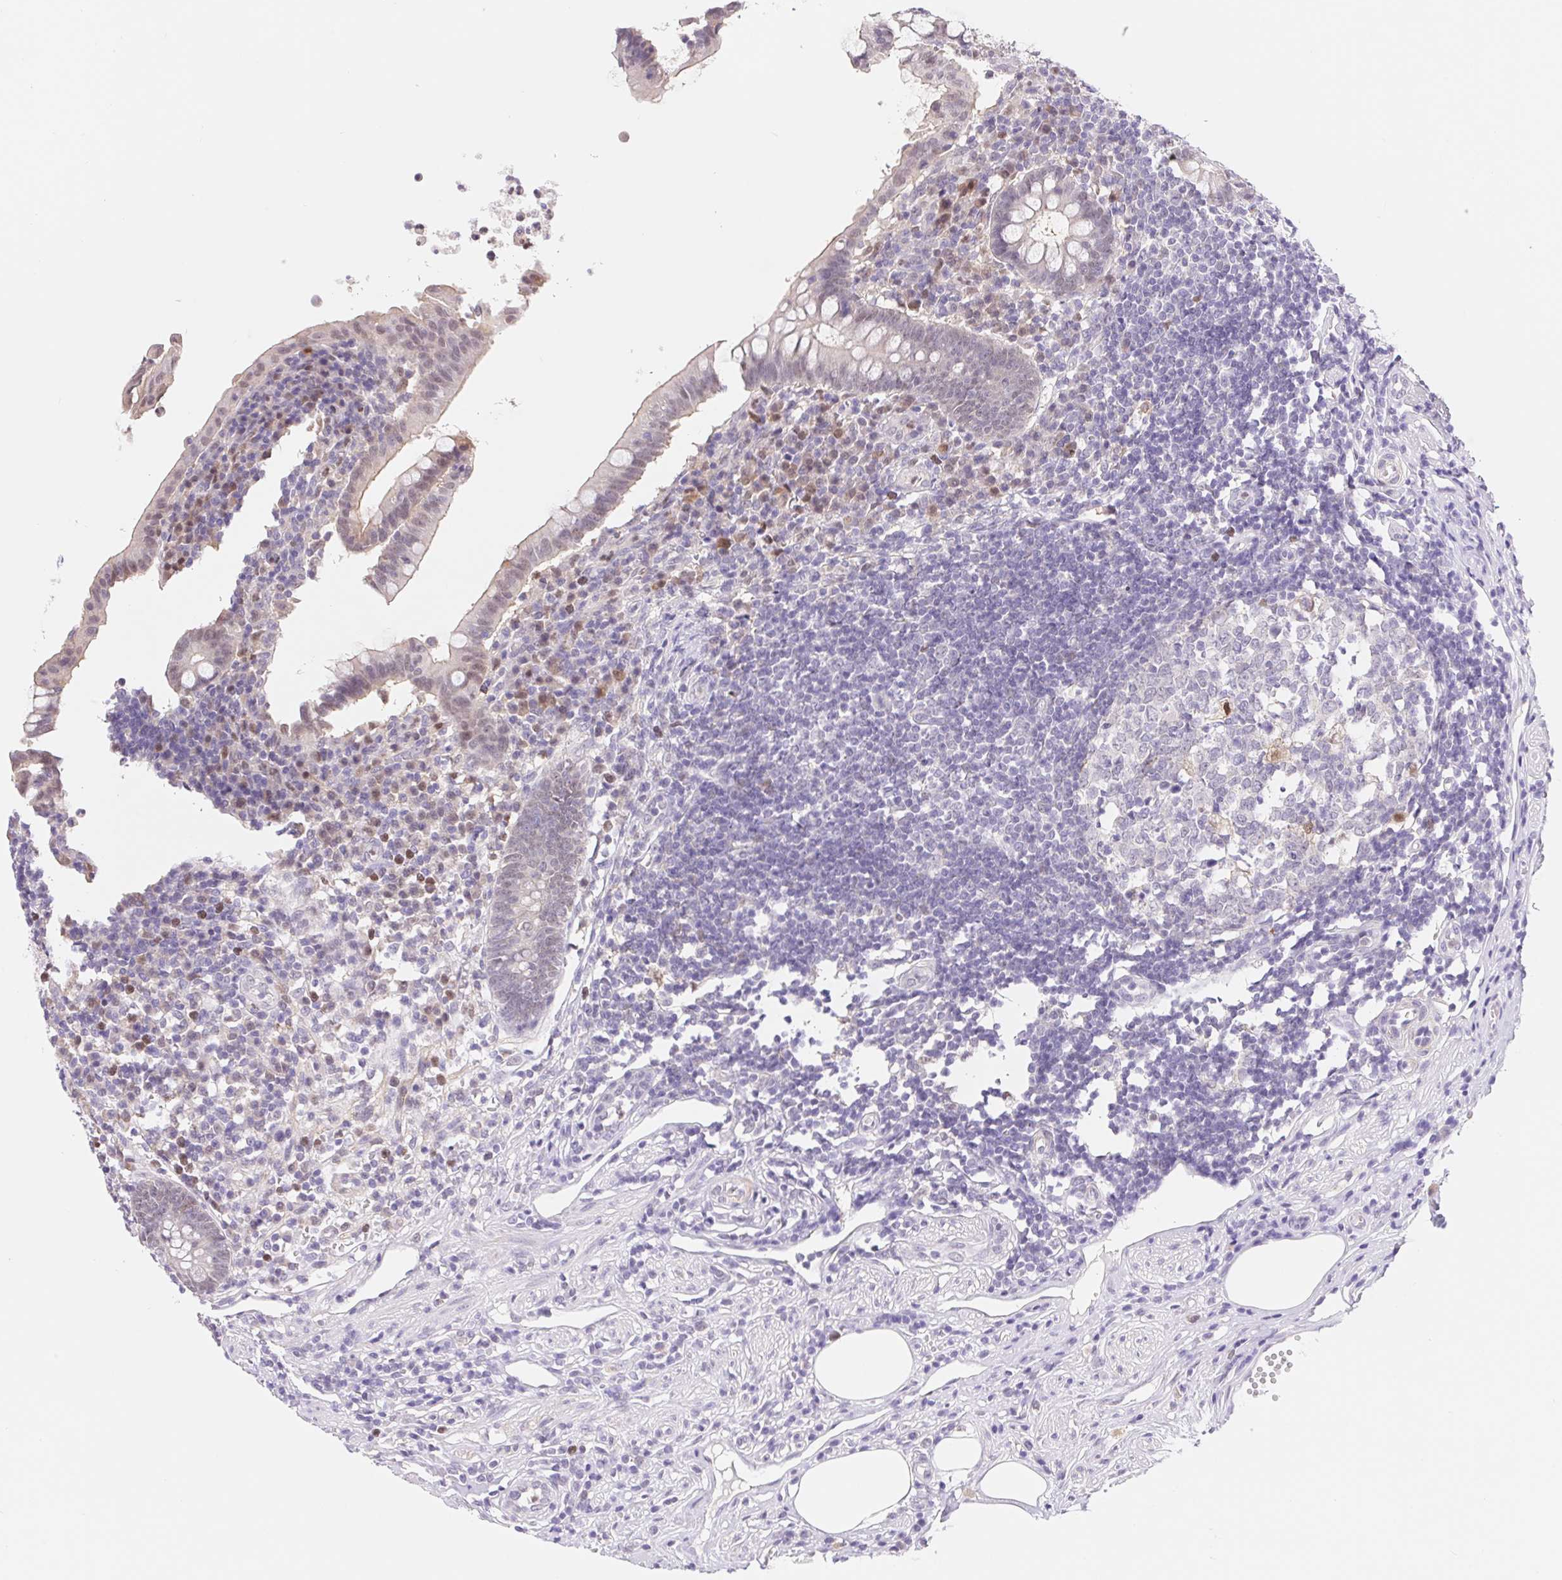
{"staining": {"intensity": "weak", "quantity": "<25%", "location": "nuclear"}, "tissue": "appendix", "cell_type": "Glandular cells", "image_type": "normal", "snomed": [{"axis": "morphology", "description": "Normal tissue, NOS"}, {"axis": "topography", "description": "Appendix"}], "caption": "DAB (3,3'-diaminobenzidine) immunohistochemical staining of normal appendix displays no significant expression in glandular cells.", "gene": "L3MBTL4", "patient": {"sex": "female", "age": 56}}